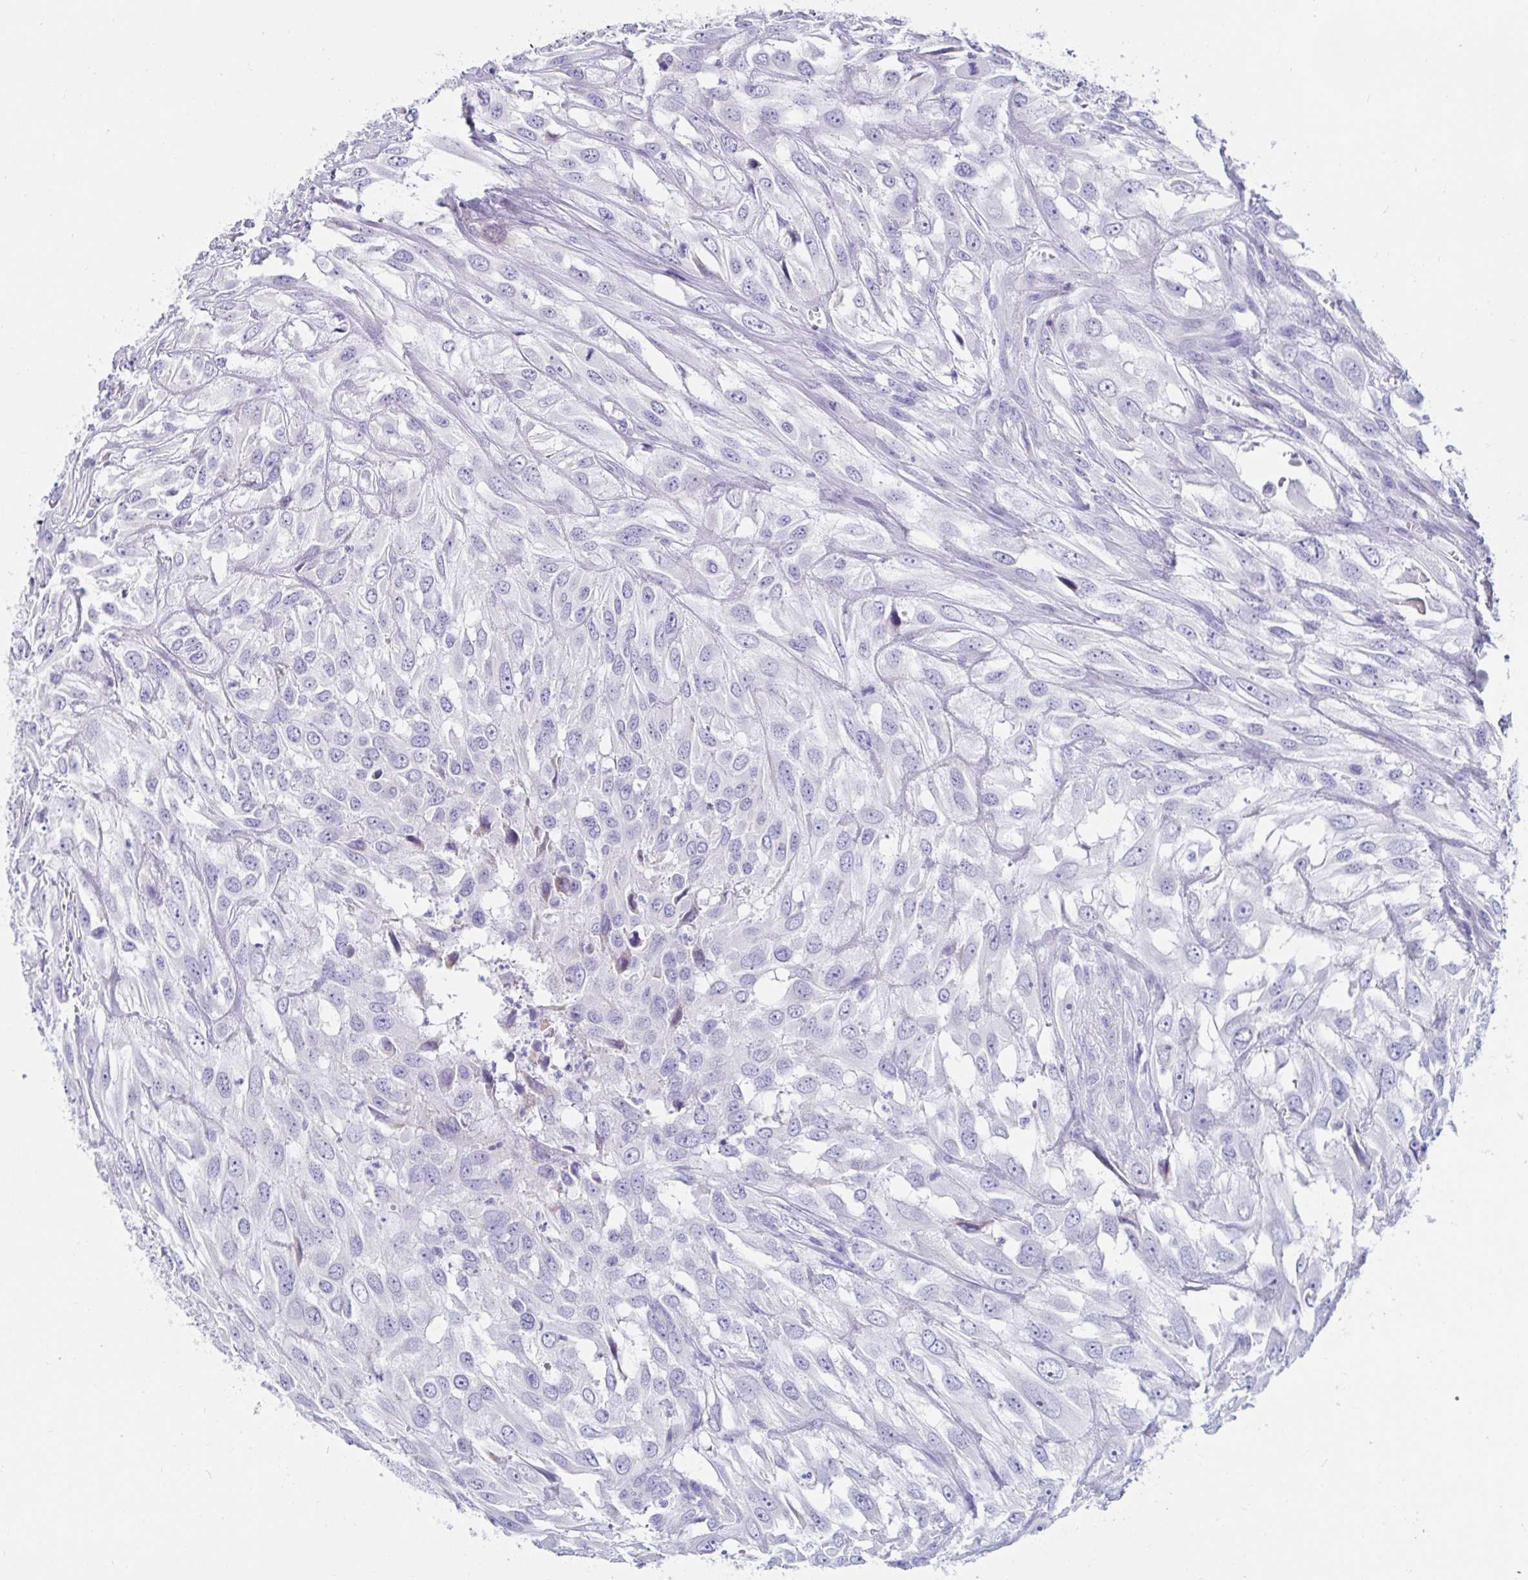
{"staining": {"intensity": "negative", "quantity": "none", "location": "none"}, "tissue": "urothelial cancer", "cell_type": "Tumor cells", "image_type": "cancer", "snomed": [{"axis": "morphology", "description": "Urothelial carcinoma, High grade"}, {"axis": "topography", "description": "Urinary bladder"}], "caption": "IHC of high-grade urothelial carcinoma displays no staining in tumor cells. (DAB immunohistochemistry, high magnification).", "gene": "C4orf17", "patient": {"sex": "male", "age": 67}}